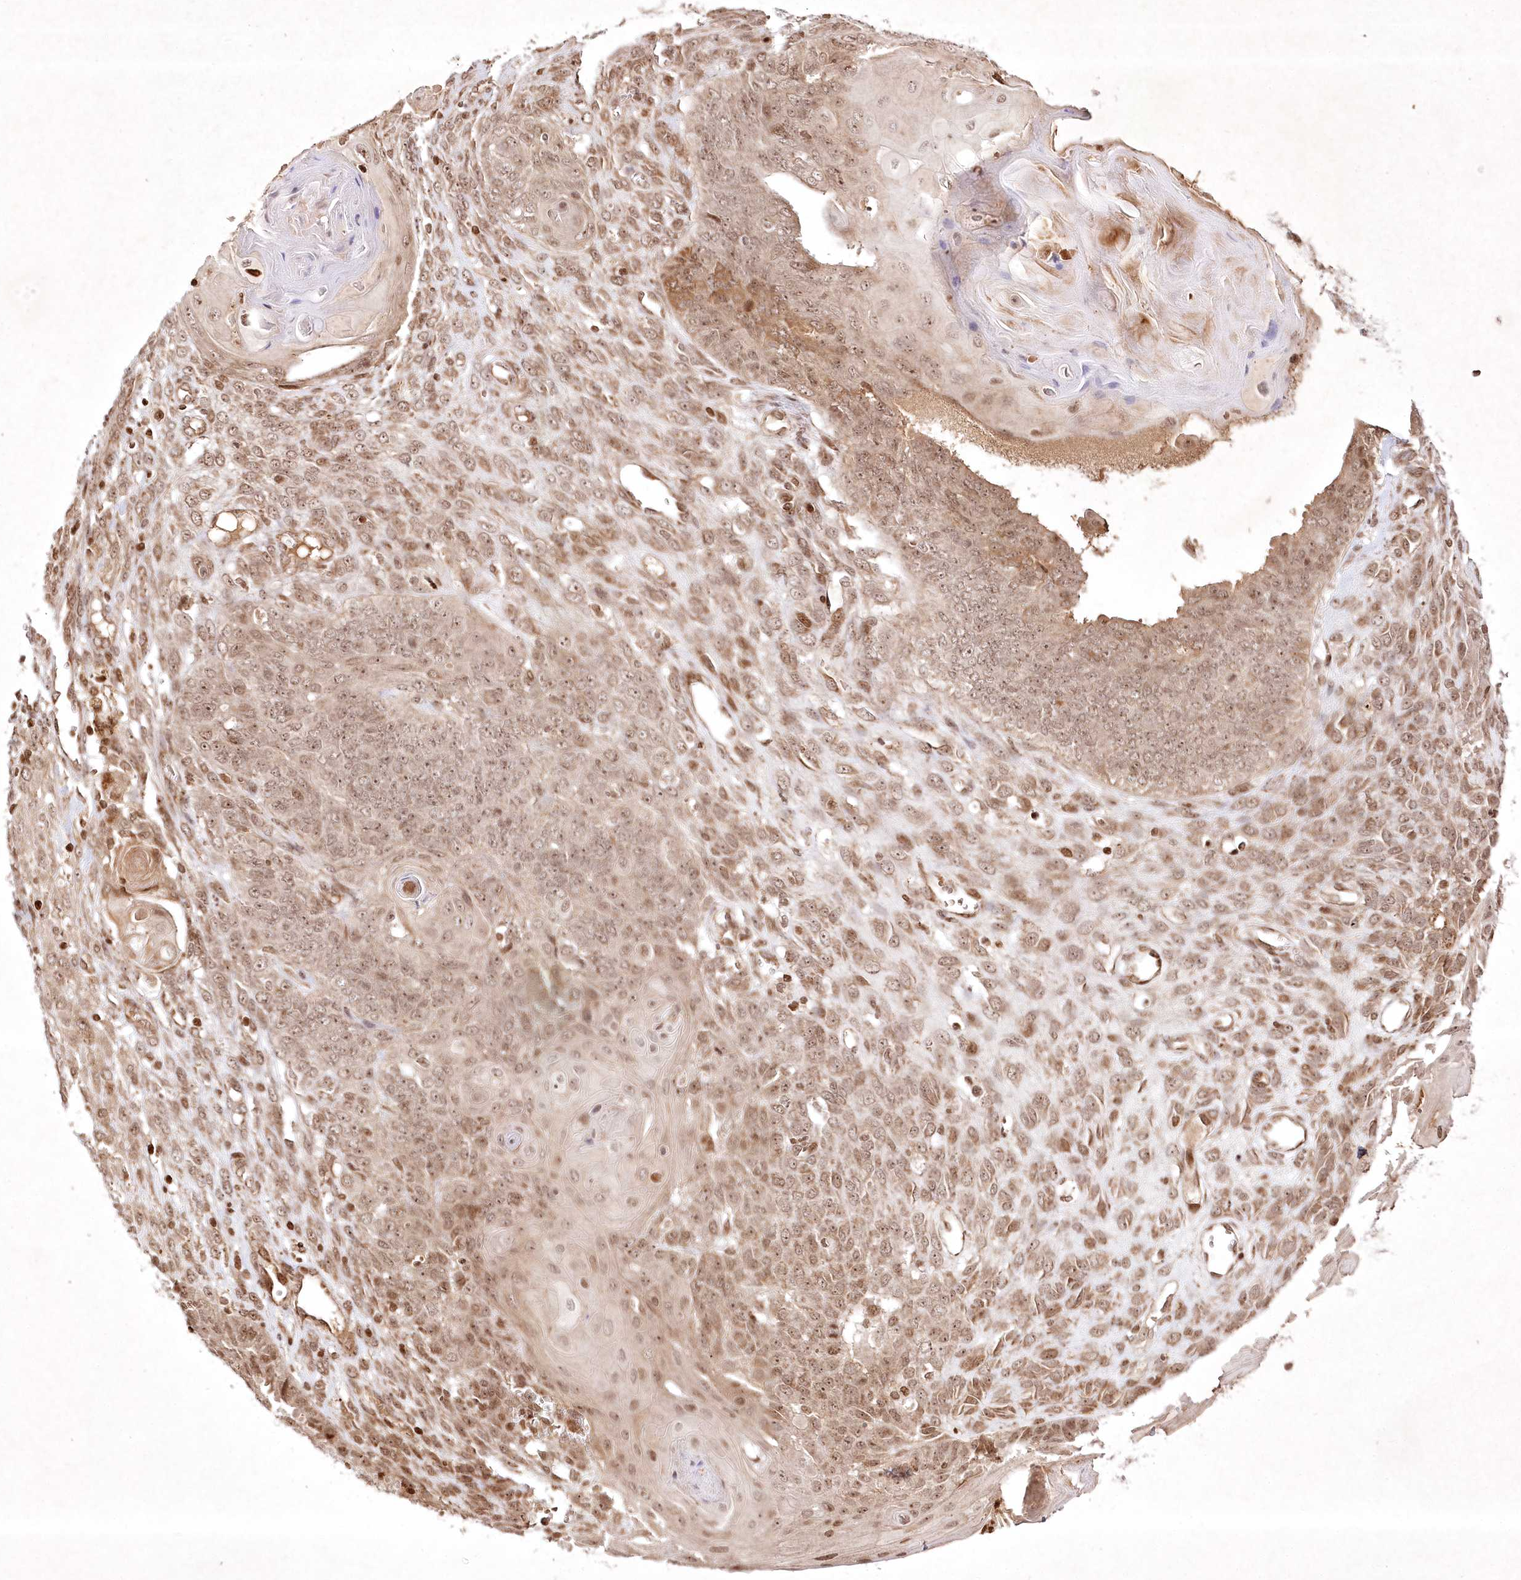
{"staining": {"intensity": "moderate", "quantity": "25%-75%", "location": "nuclear"}, "tissue": "endometrial cancer", "cell_type": "Tumor cells", "image_type": "cancer", "snomed": [{"axis": "morphology", "description": "Adenocarcinoma, NOS"}, {"axis": "topography", "description": "Endometrium"}], "caption": "A micrograph of endometrial cancer stained for a protein demonstrates moderate nuclear brown staining in tumor cells.", "gene": "CARM1", "patient": {"sex": "female", "age": 32}}